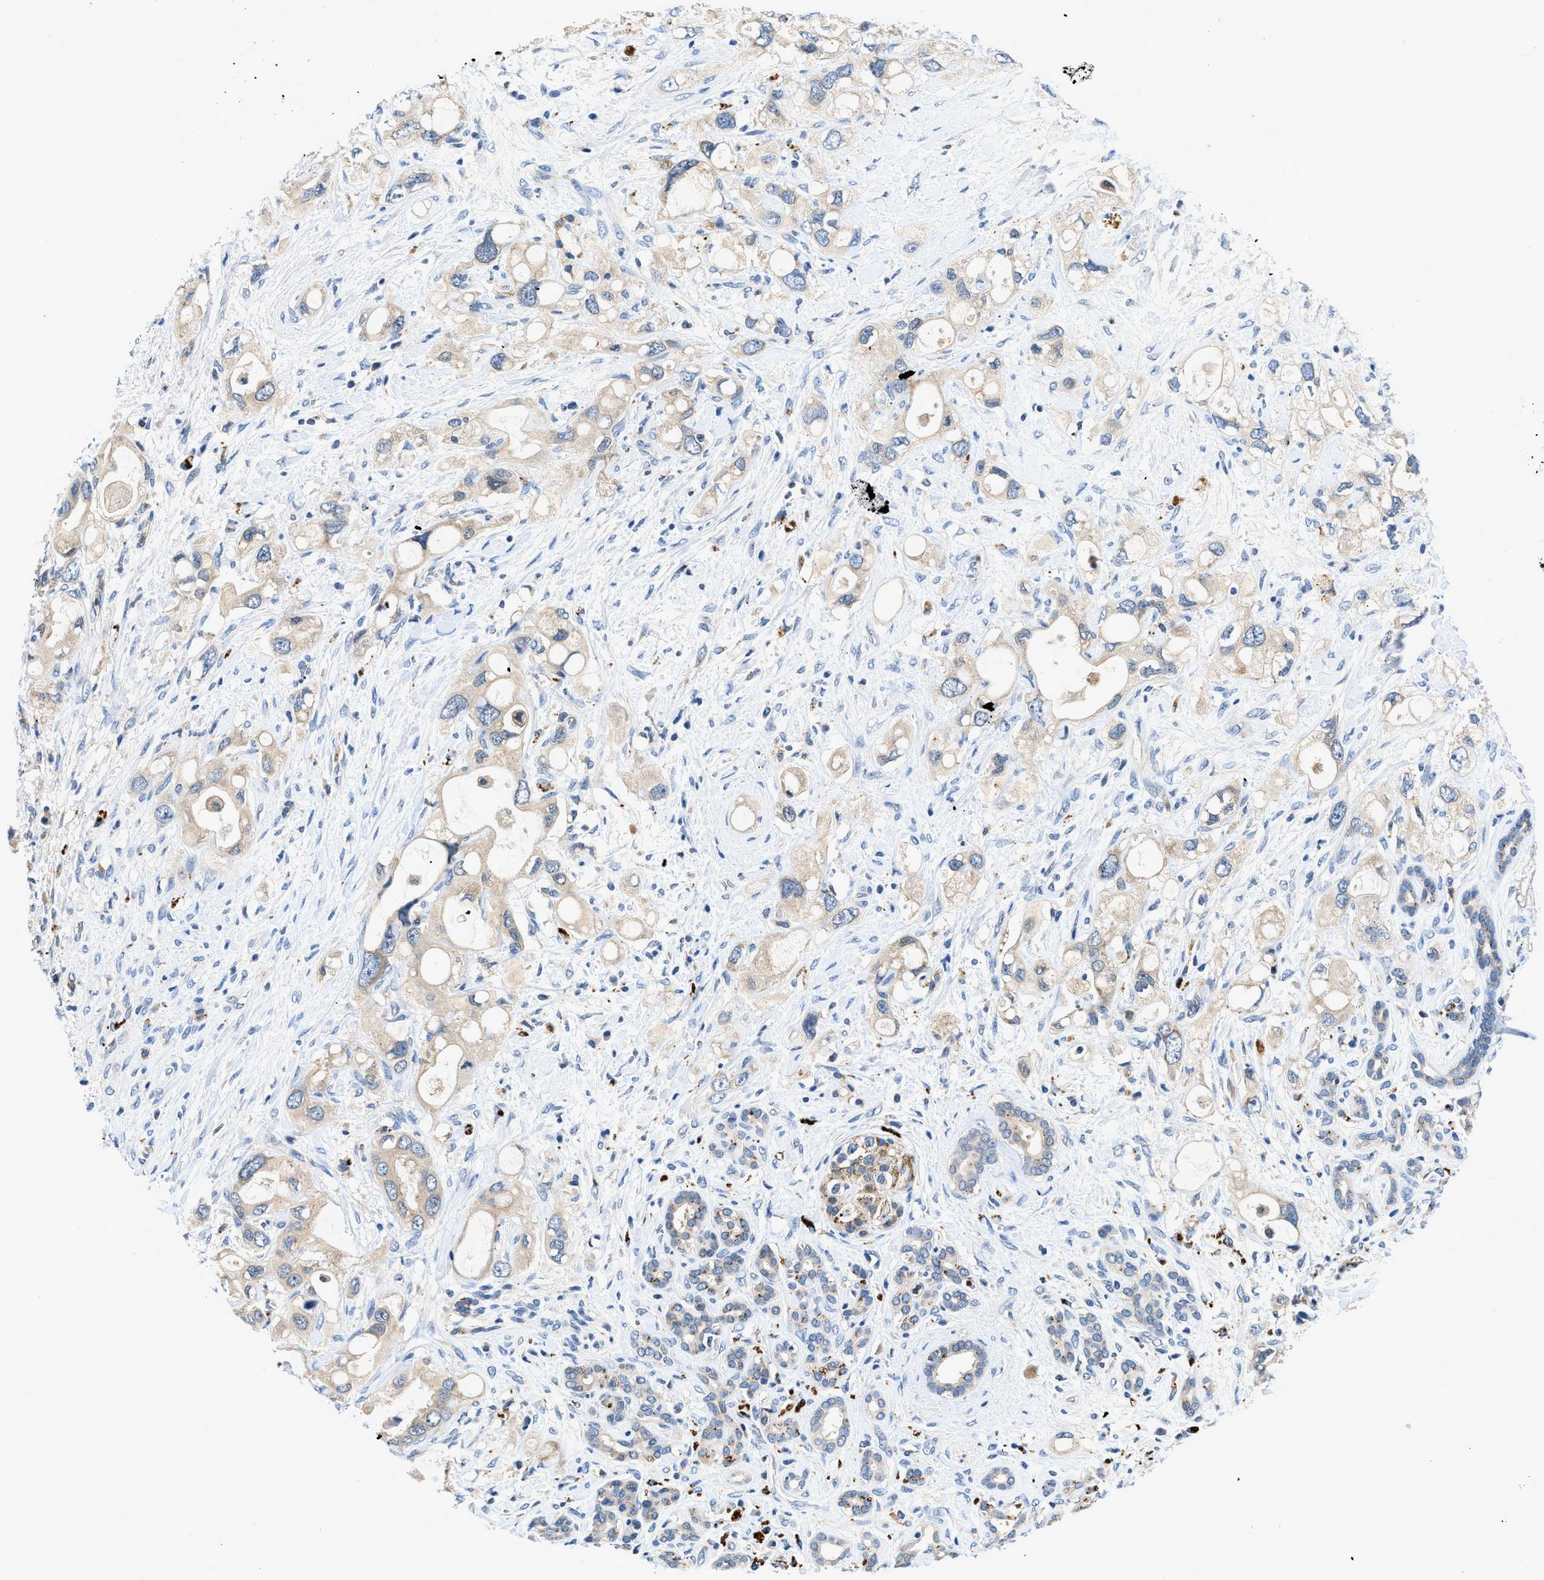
{"staining": {"intensity": "weak", "quantity": "25%-75%", "location": "cytoplasmic/membranous"}, "tissue": "pancreatic cancer", "cell_type": "Tumor cells", "image_type": "cancer", "snomed": [{"axis": "morphology", "description": "Adenocarcinoma, NOS"}, {"axis": "topography", "description": "Pancreas"}], "caption": "Immunohistochemistry image of human adenocarcinoma (pancreatic) stained for a protein (brown), which shows low levels of weak cytoplasmic/membranous expression in about 25%-75% of tumor cells.", "gene": "ADGRE3", "patient": {"sex": "female", "age": 56}}